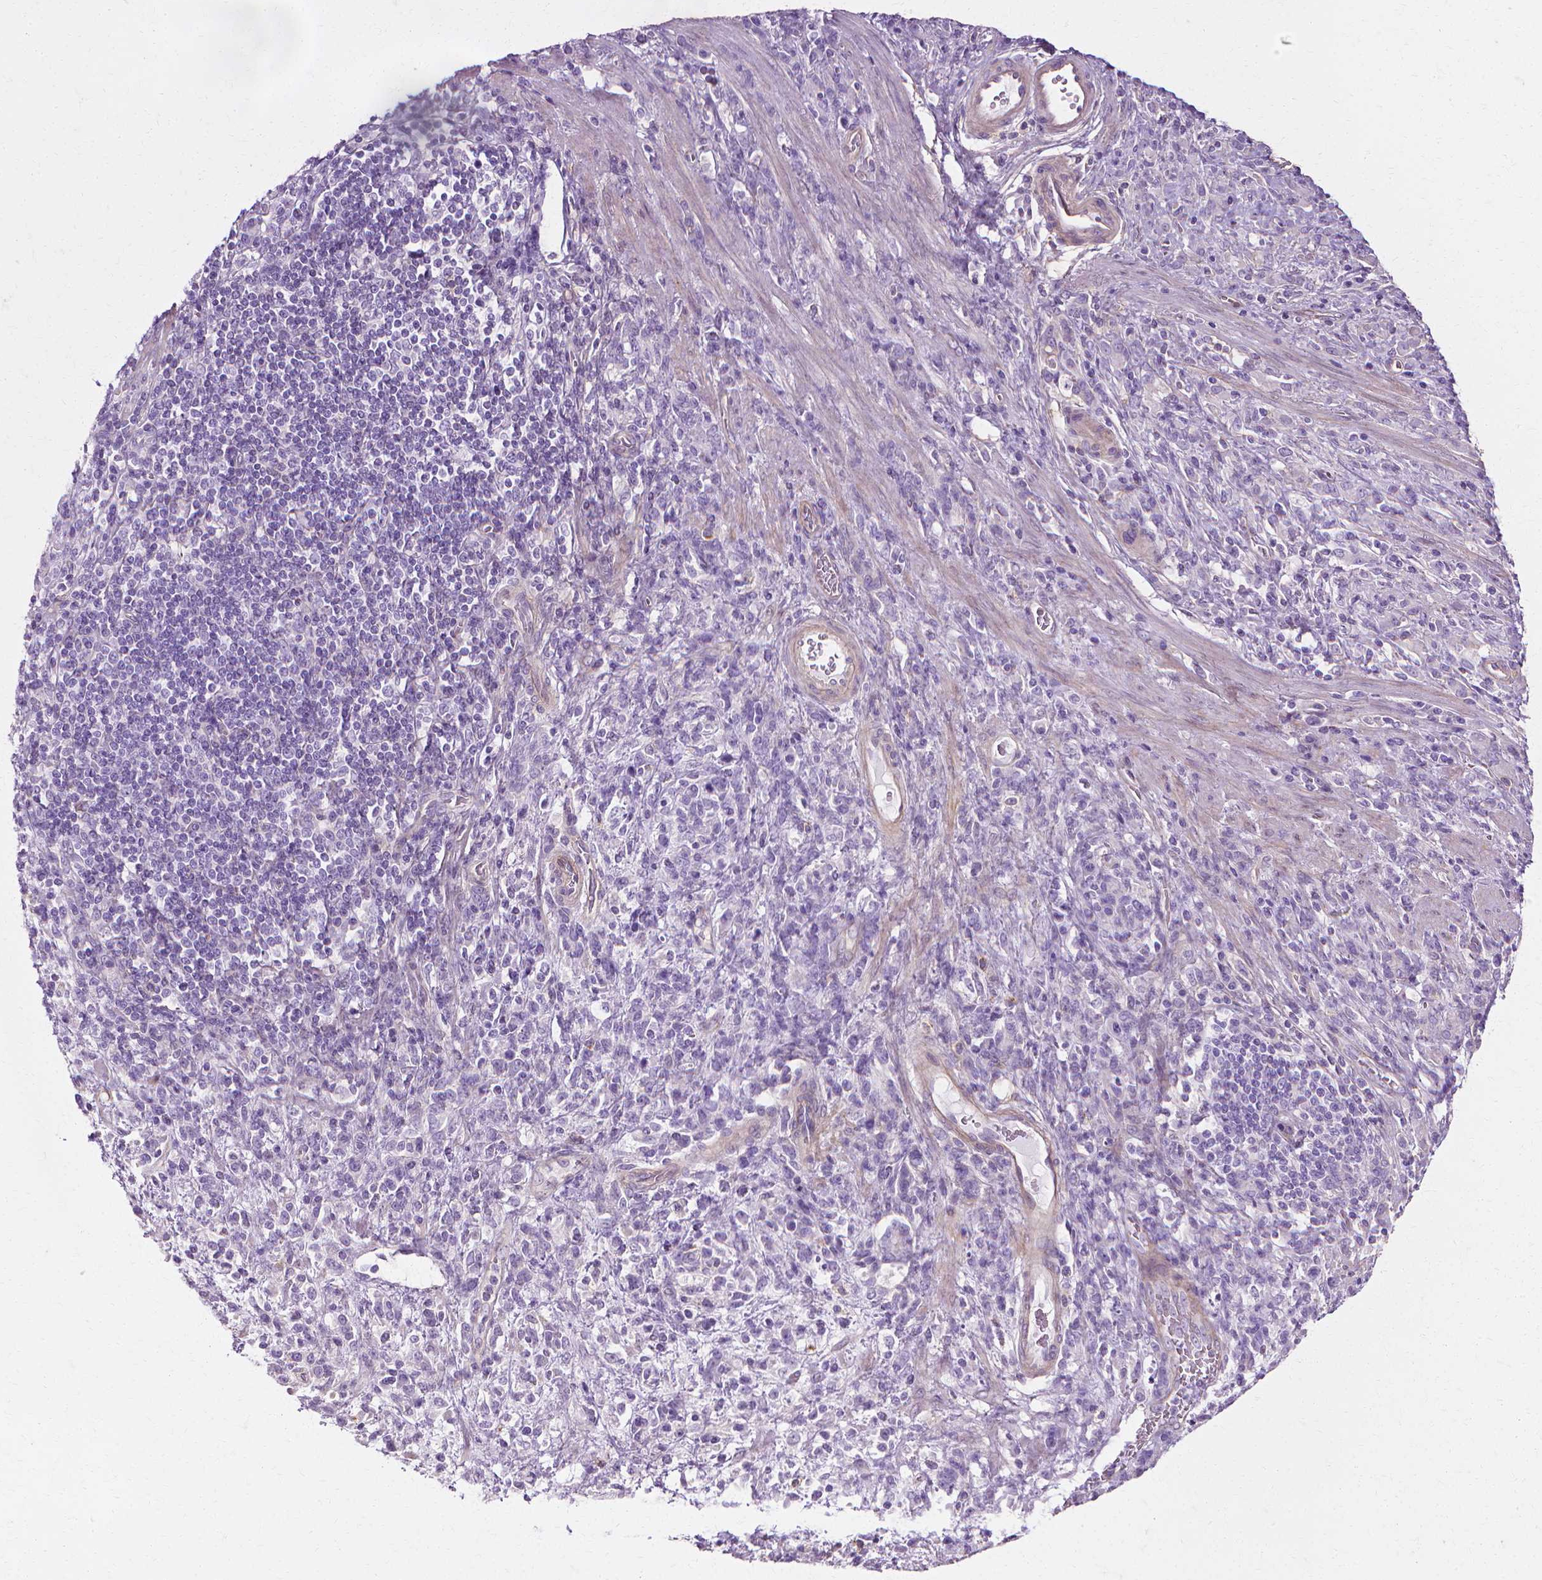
{"staining": {"intensity": "negative", "quantity": "none", "location": "none"}, "tissue": "stomach cancer", "cell_type": "Tumor cells", "image_type": "cancer", "snomed": [{"axis": "morphology", "description": "Adenocarcinoma, NOS"}, {"axis": "topography", "description": "Stomach"}], "caption": "Protein analysis of adenocarcinoma (stomach) exhibits no significant expression in tumor cells.", "gene": "CFAP157", "patient": {"sex": "female", "age": 57}}